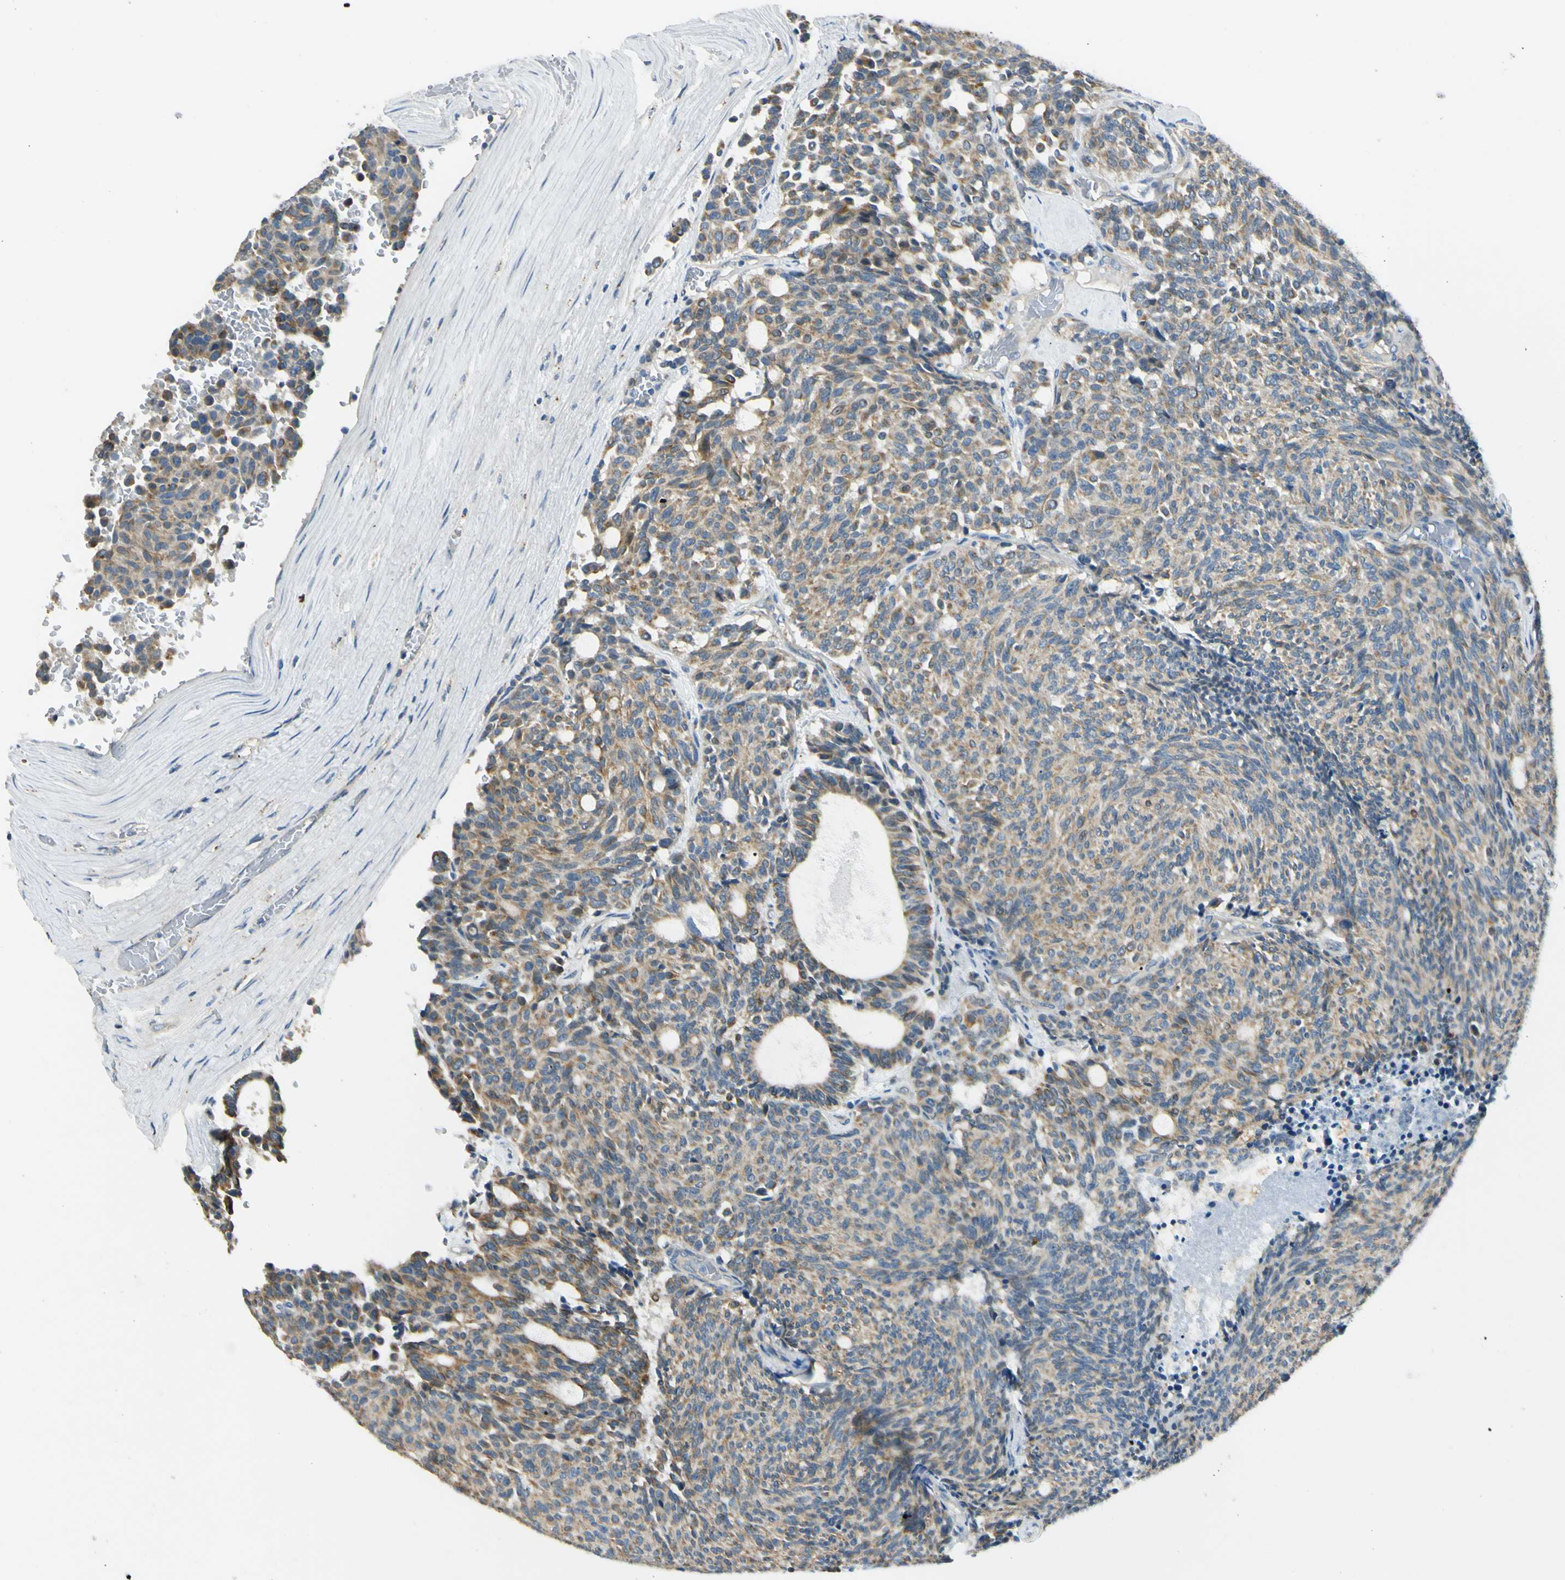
{"staining": {"intensity": "weak", "quantity": ">75%", "location": "cytoplasmic/membranous"}, "tissue": "carcinoid", "cell_type": "Tumor cells", "image_type": "cancer", "snomed": [{"axis": "morphology", "description": "Carcinoid, malignant, NOS"}, {"axis": "topography", "description": "Pancreas"}], "caption": "Immunohistochemical staining of human carcinoid displays low levels of weak cytoplasmic/membranous protein expression in about >75% of tumor cells. The staining is performed using DAB brown chromogen to label protein expression. The nuclei are counter-stained blue using hematoxylin.", "gene": "LAMA3", "patient": {"sex": "female", "age": 54}}